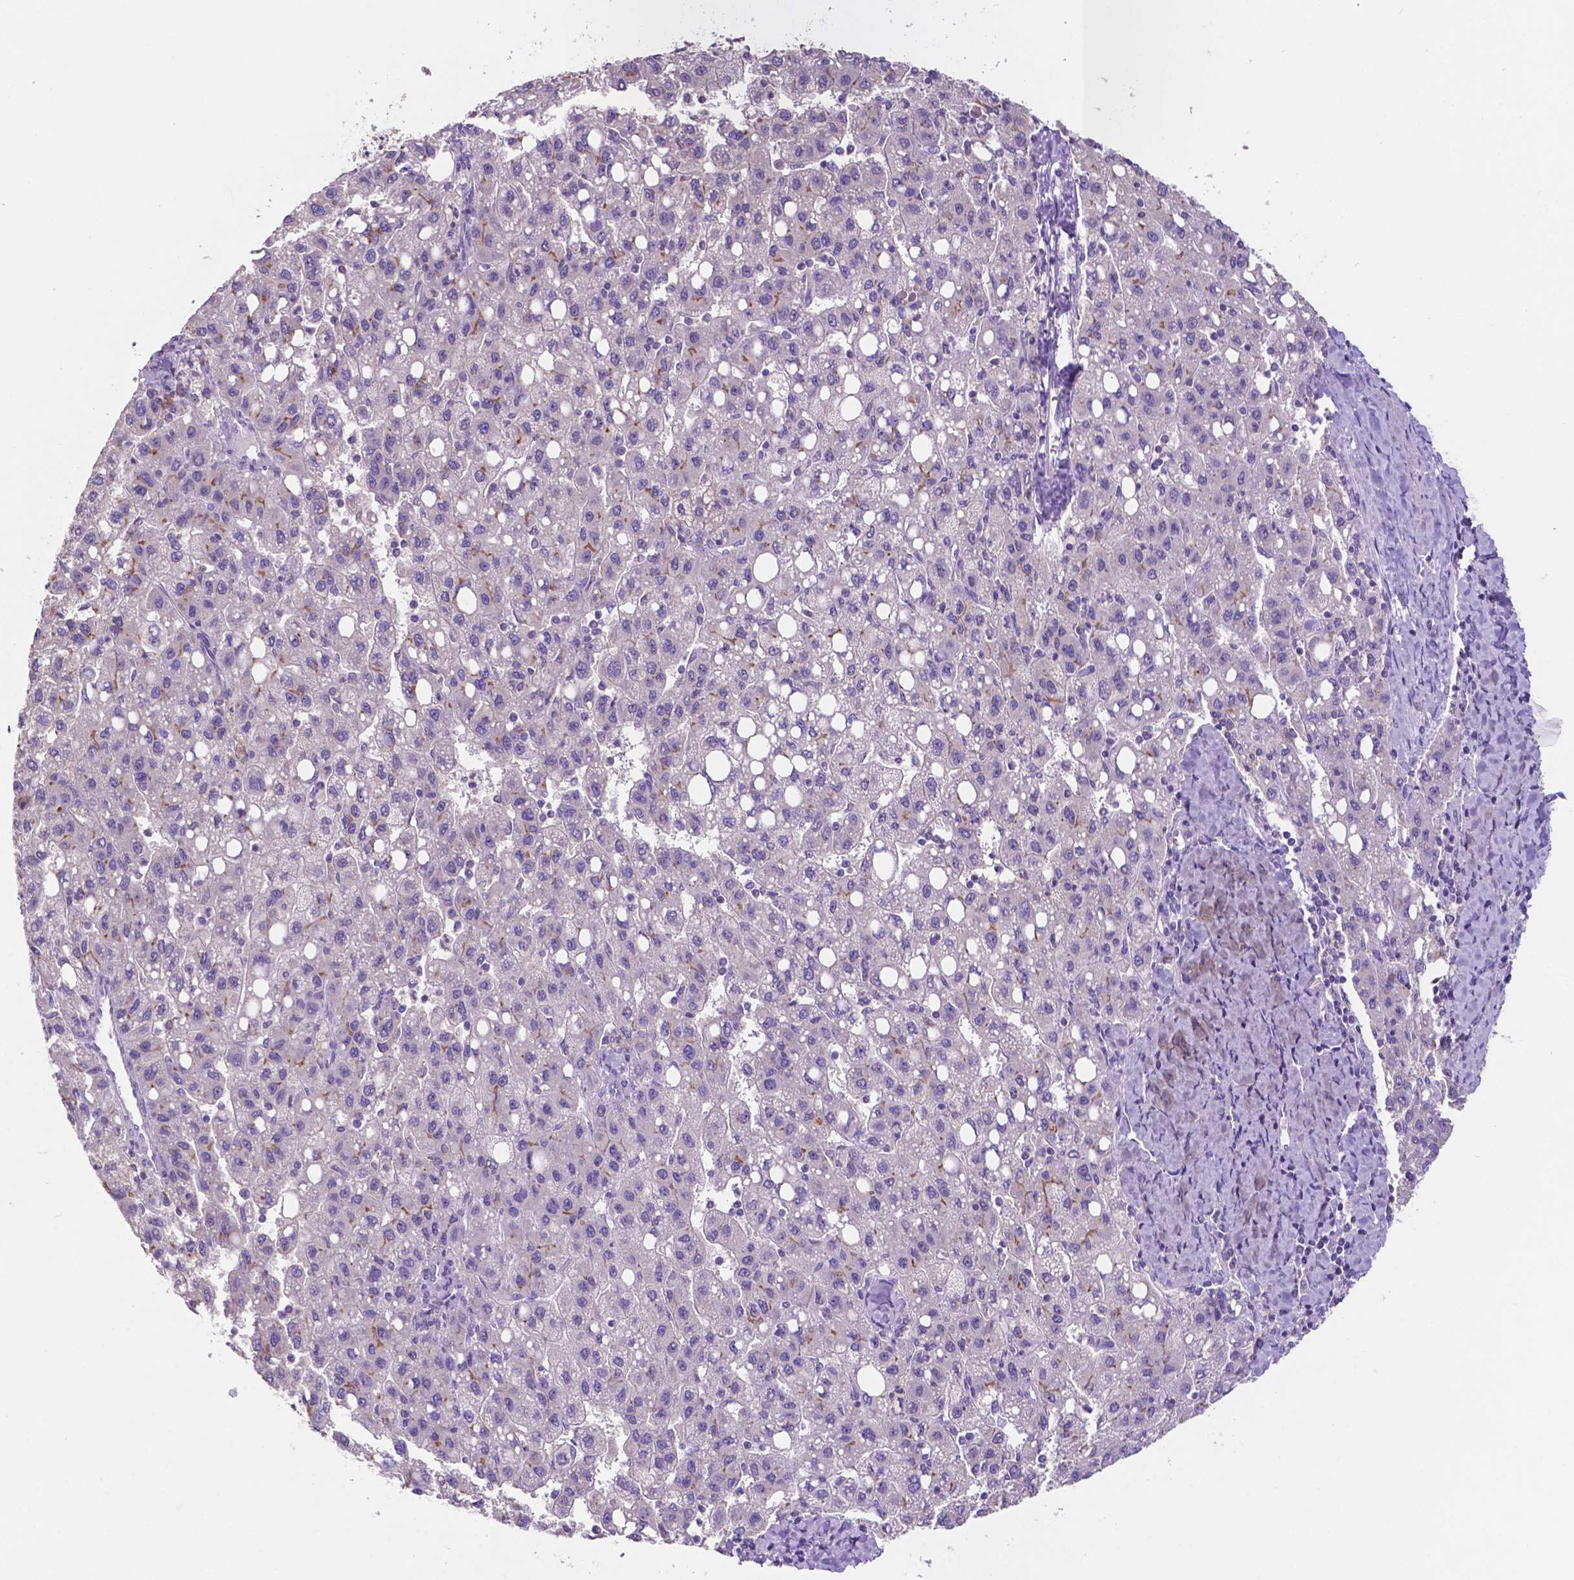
{"staining": {"intensity": "weak", "quantity": "<25%", "location": "cytoplasmic/membranous"}, "tissue": "liver cancer", "cell_type": "Tumor cells", "image_type": "cancer", "snomed": [{"axis": "morphology", "description": "Carcinoma, Hepatocellular, NOS"}, {"axis": "topography", "description": "Liver"}], "caption": "DAB (3,3'-diaminobenzidine) immunohistochemical staining of hepatocellular carcinoma (liver) displays no significant staining in tumor cells.", "gene": "PRPS2", "patient": {"sex": "female", "age": 82}}